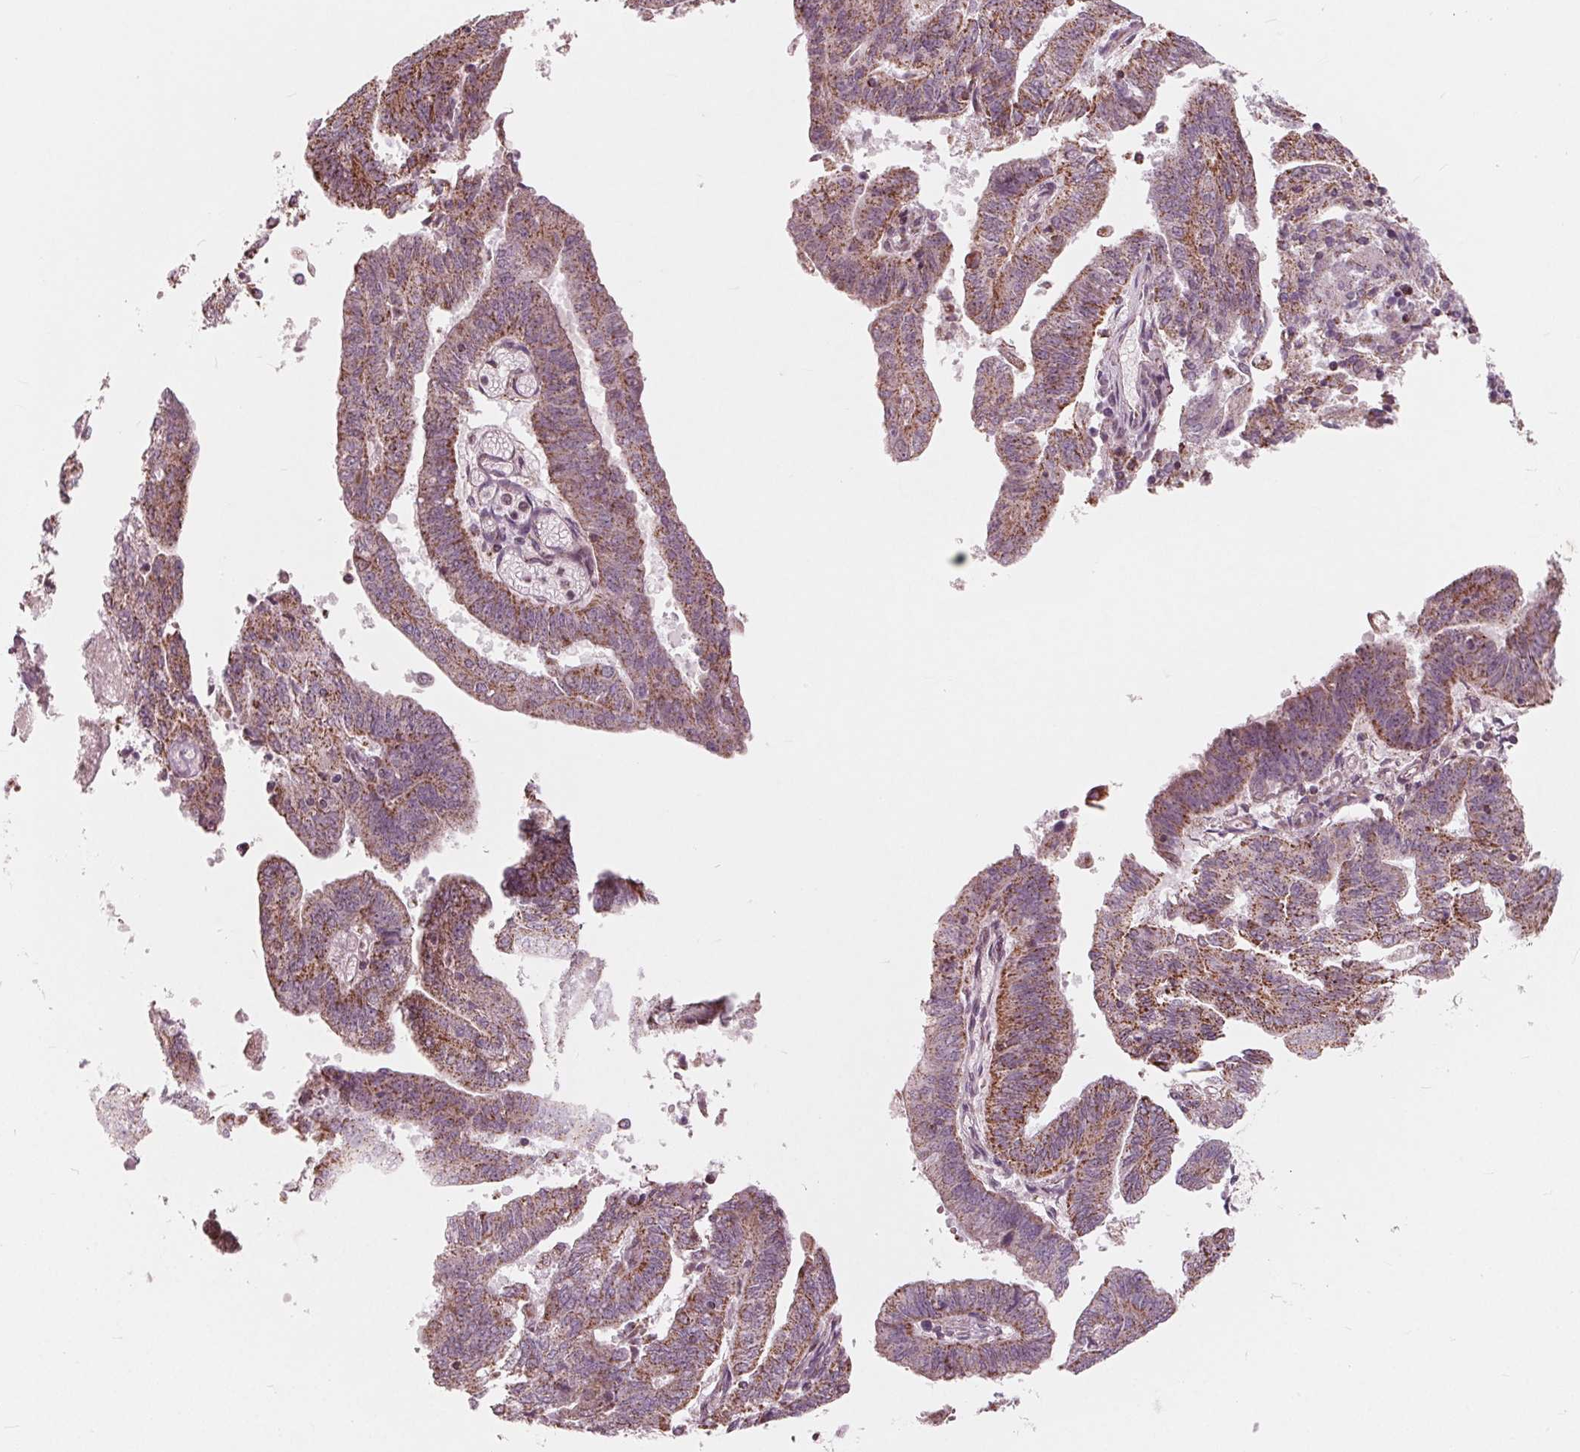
{"staining": {"intensity": "moderate", "quantity": ">75%", "location": "cytoplasmic/membranous"}, "tissue": "endometrial cancer", "cell_type": "Tumor cells", "image_type": "cancer", "snomed": [{"axis": "morphology", "description": "Adenocarcinoma, NOS"}, {"axis": "topography", "description": "Endometrium"}], "caption": "Moderate cytoplasmic/membranous expression is identified in approximately >75% of tumor cells in endometrial cancer.", "gene": "DCAF4L2", "patient": {"sex": "female", "age": 82}}